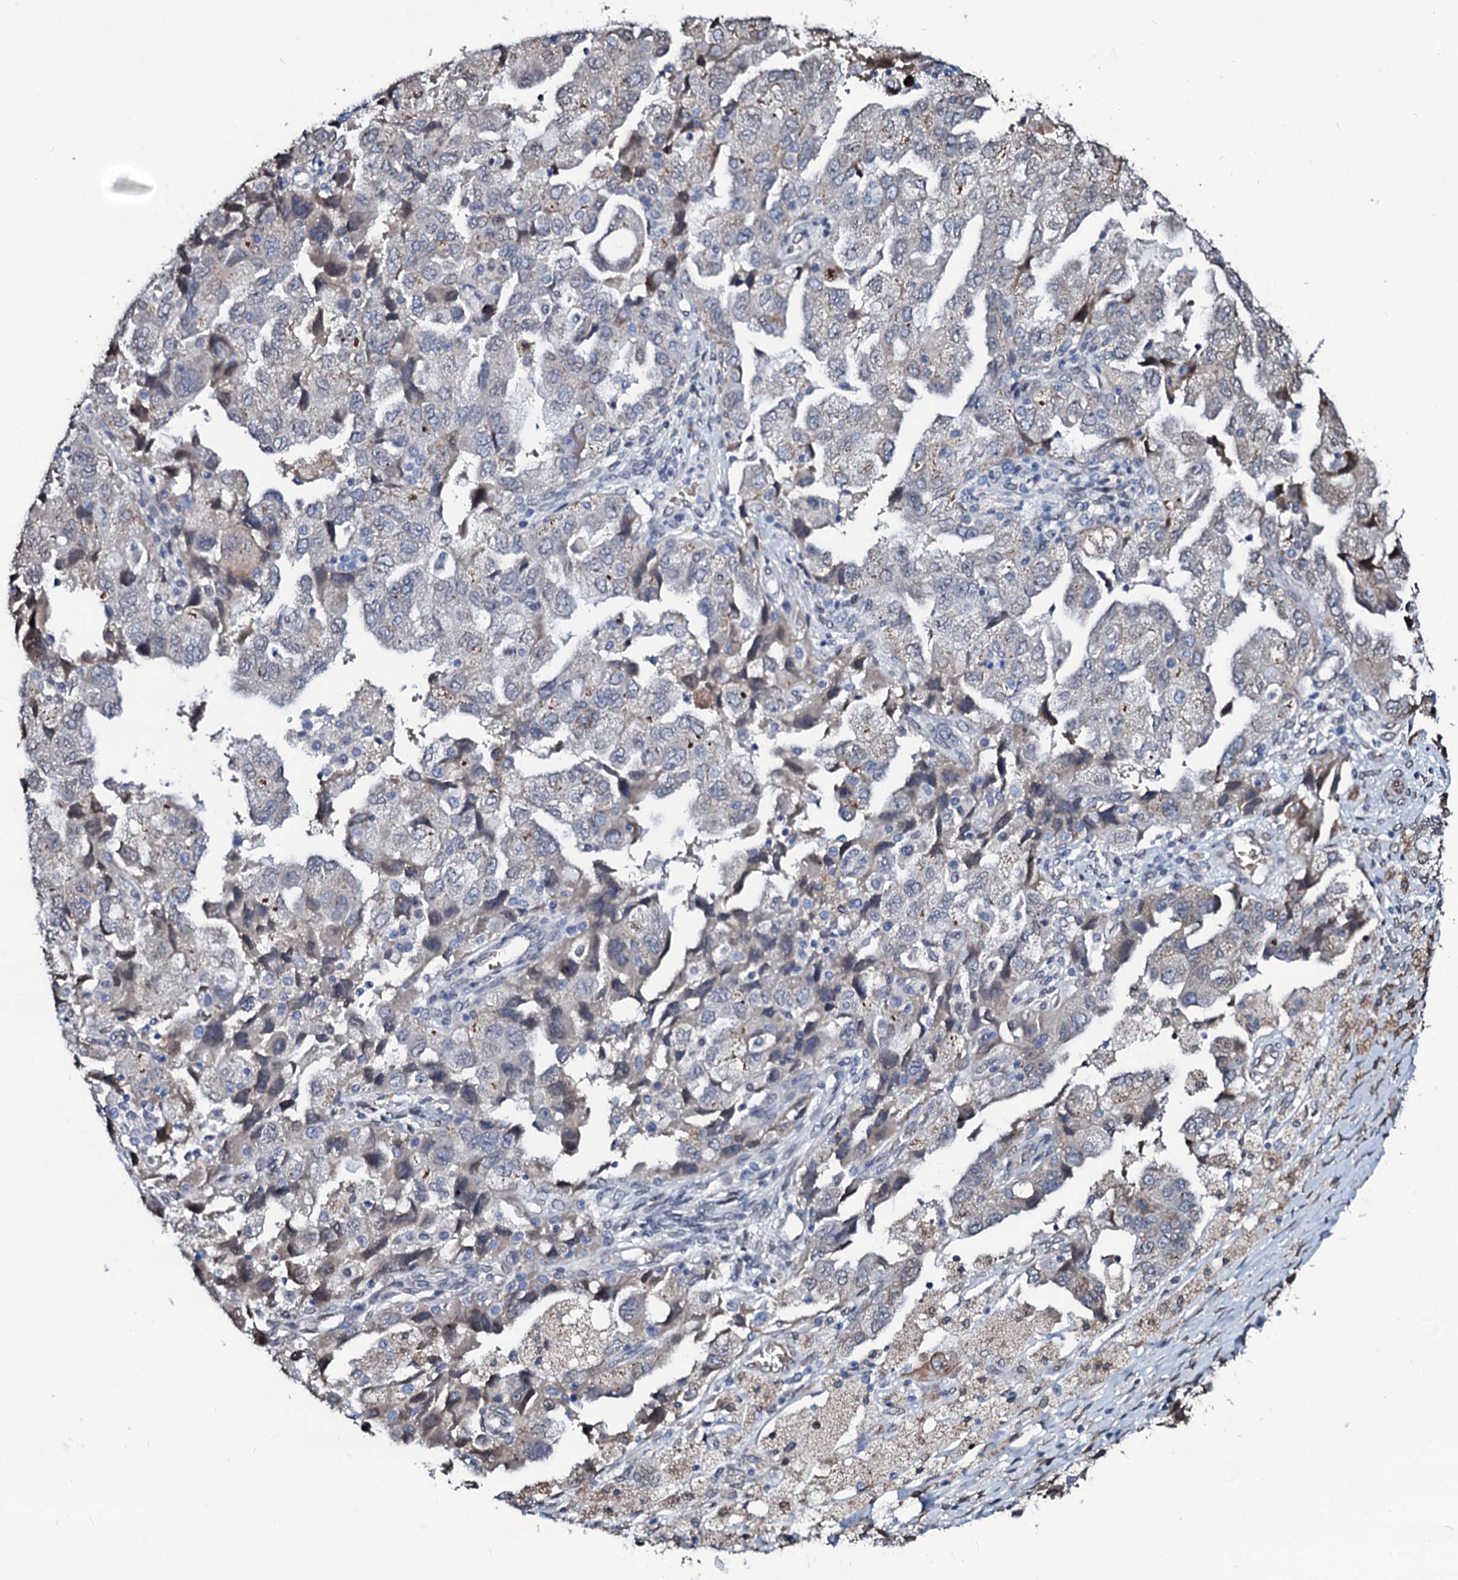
{"staining": {"intensity": "negative", "quantity": "none", "location": "none"}, "tissue": "ovarian cancer", "cell_type": "Tumor cells", "image_type": "cancer", "snomed": [{"axis": "morphology", "description": "Carcinoma, NOS"}, {"axis": "morphology", "description": "Cystadenocarcinoma, serous, NOS"}, {"axis": "topography", "description": "Ovary"}], "caption": "This is a micrograph of IHC staining of serous cystadenocarcinoma (ovarian), which shows no expression in tumor cells. Nuclei are stained in blue.", "gene": "NRP2", "patient": {"sex": "female", "age": 69}}